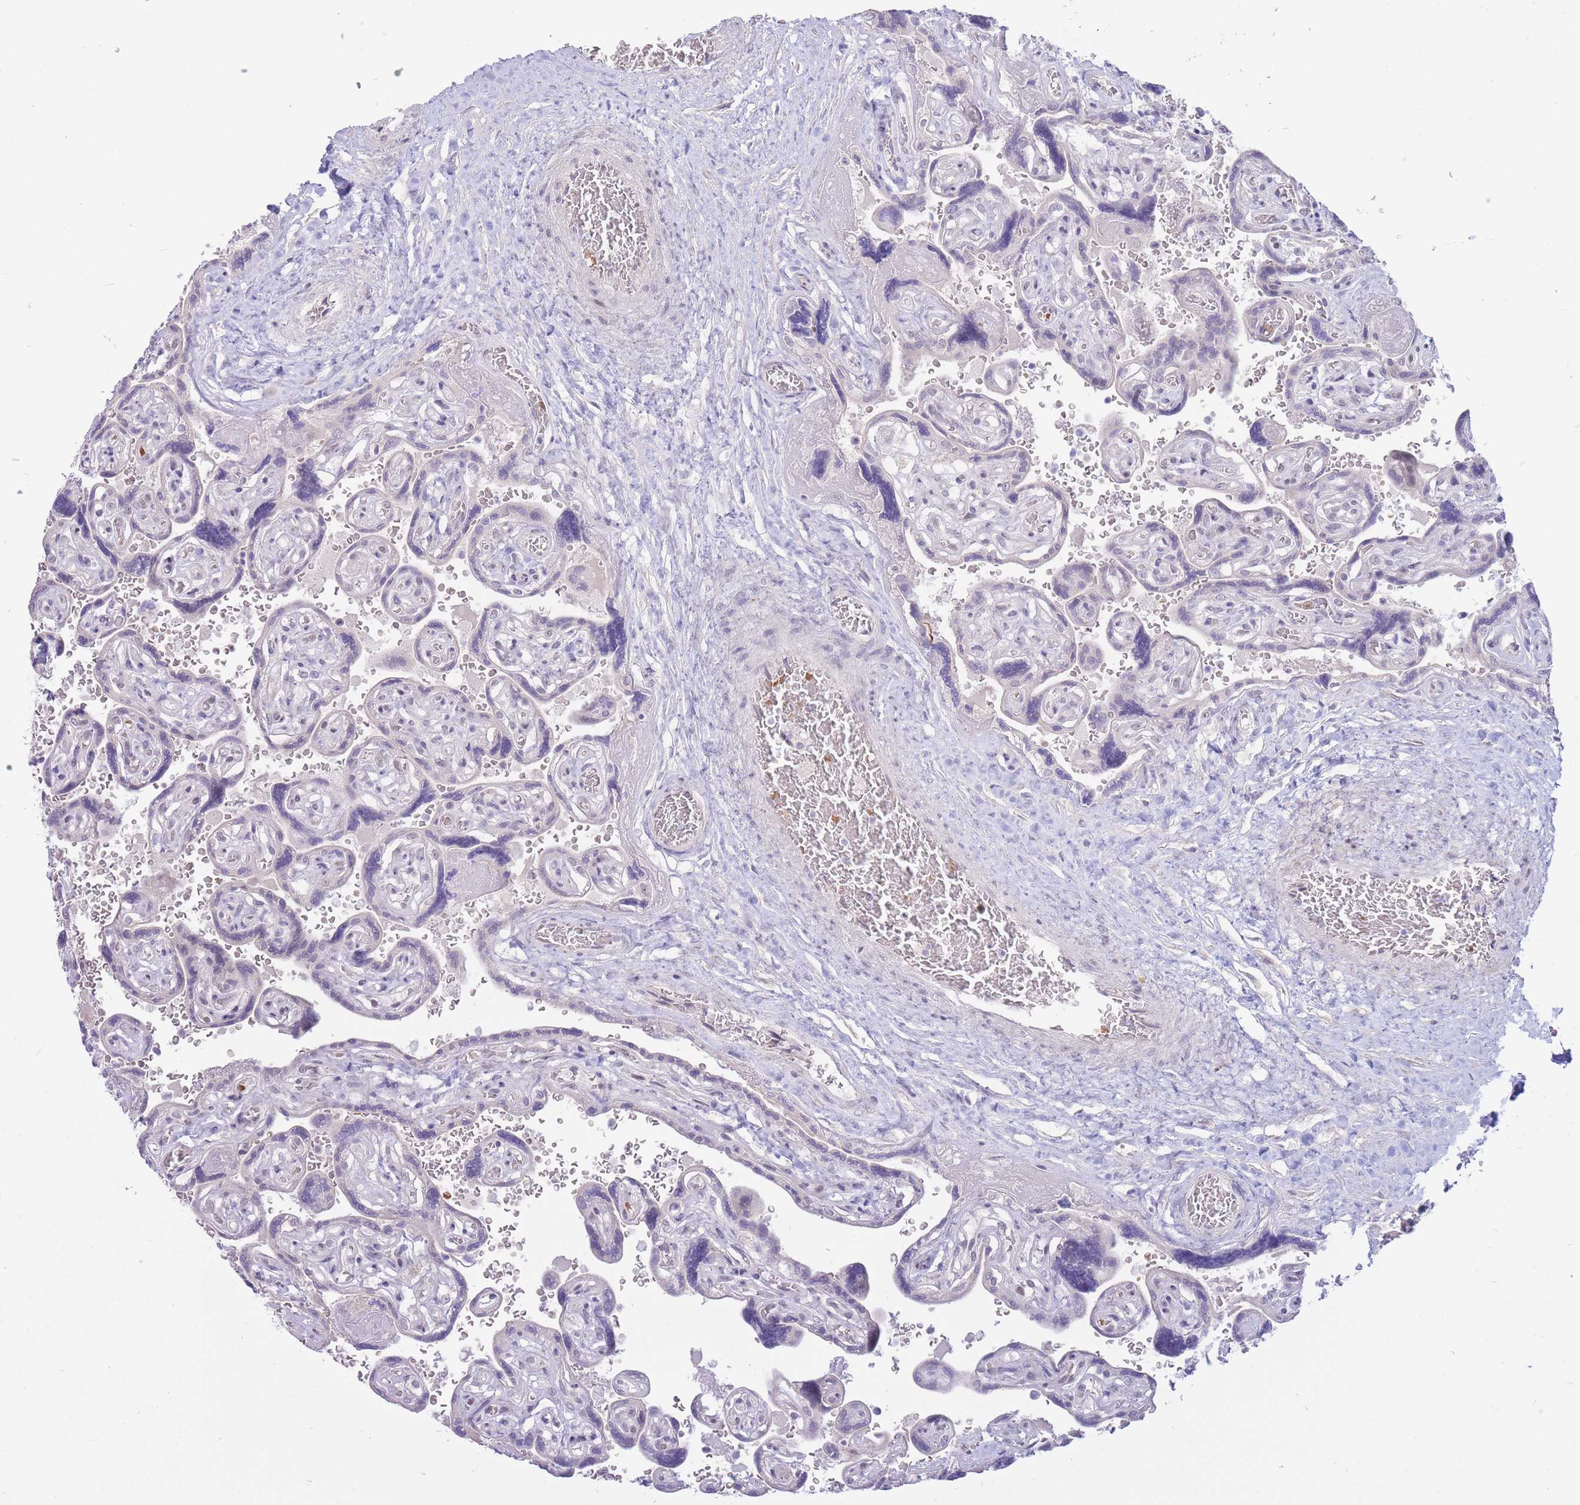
{"staining": {"intensity": "negative", "quantity": "none", "location": "none"}, "tissue": "placenta", "cell_type": "Decidual cells", "image_type": "normal", "snomed": [{"axis": "morphology", "description": "Normal tissue, NOS"}, {"axis": "topography", "description": "Placenta"}], "caption": "High magnification brightfield microscopy of normal placenta stained with DAB (brown) and counterstained with hematoxylin (blue): decidual cells show no significant positivity. (DAB IHC with hematoxylin counter stain).", "gene": "FBXO46", "patient": {"sex": "female", "age": 32}}